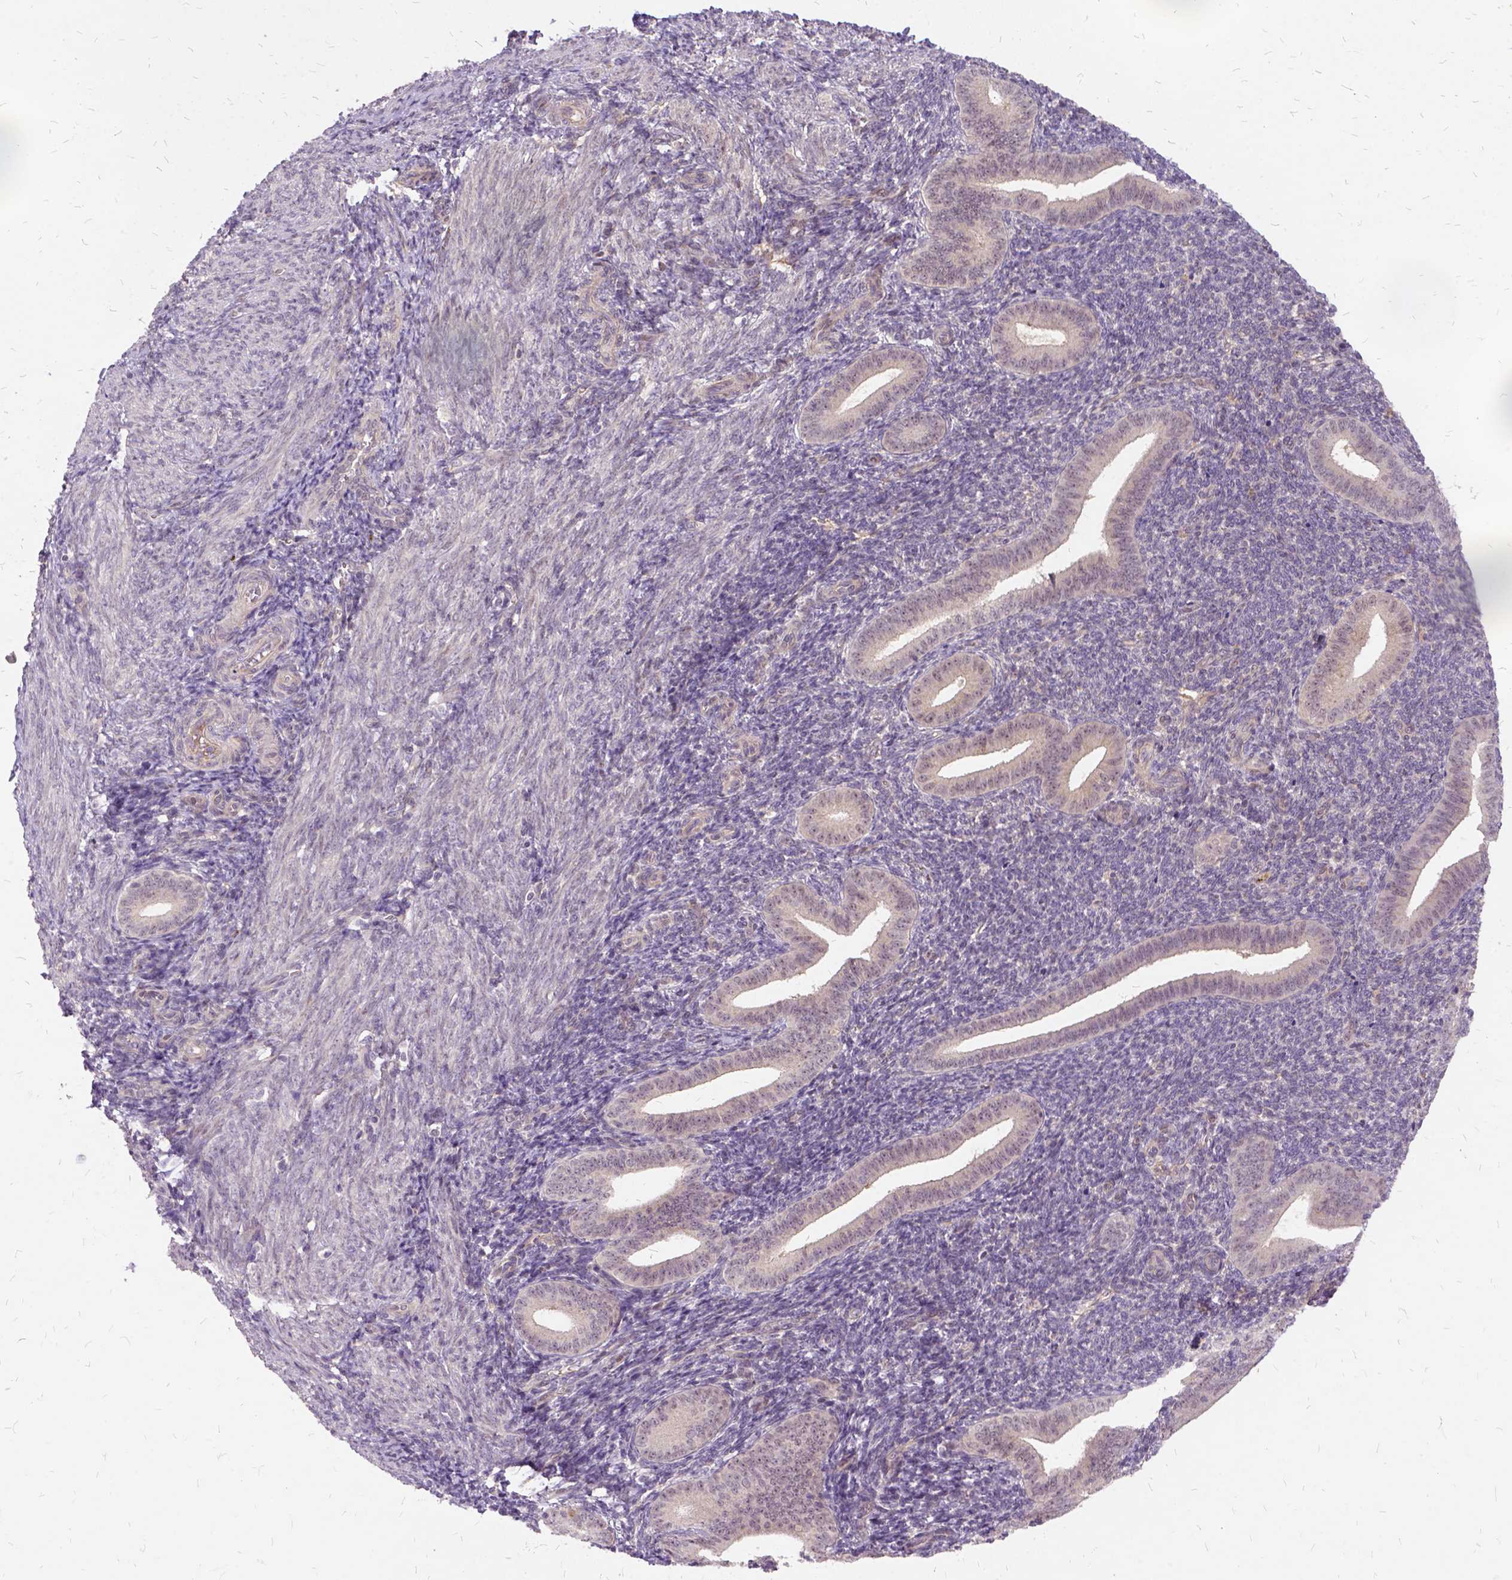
{"staining": {"intensity": "negative", "quantity": "none", "location": "none"}, "tissue": "endometrium", "cell_type": "Cells in endometrial stroma", "image_type": "normal", "snomed": [{"axis": "morphology", "description": "Normal tissue, NOS"}, {"axis": "topography", "description": "Endometrium"}], "caption": "This image is of benign endometrium stained with immunohistochemistry (IHC) to label a protein in brown with the nuclei are counter-stained blue. There is no staining in cells in endometrial stroma. (DAB (3,3'-diaminobenzidine) immunohistochemistry (IHC) visualized using brightfield microscopy, high magnification).", "gene": "ILRUN", "patient": {"sex": "female", "age": 25}}